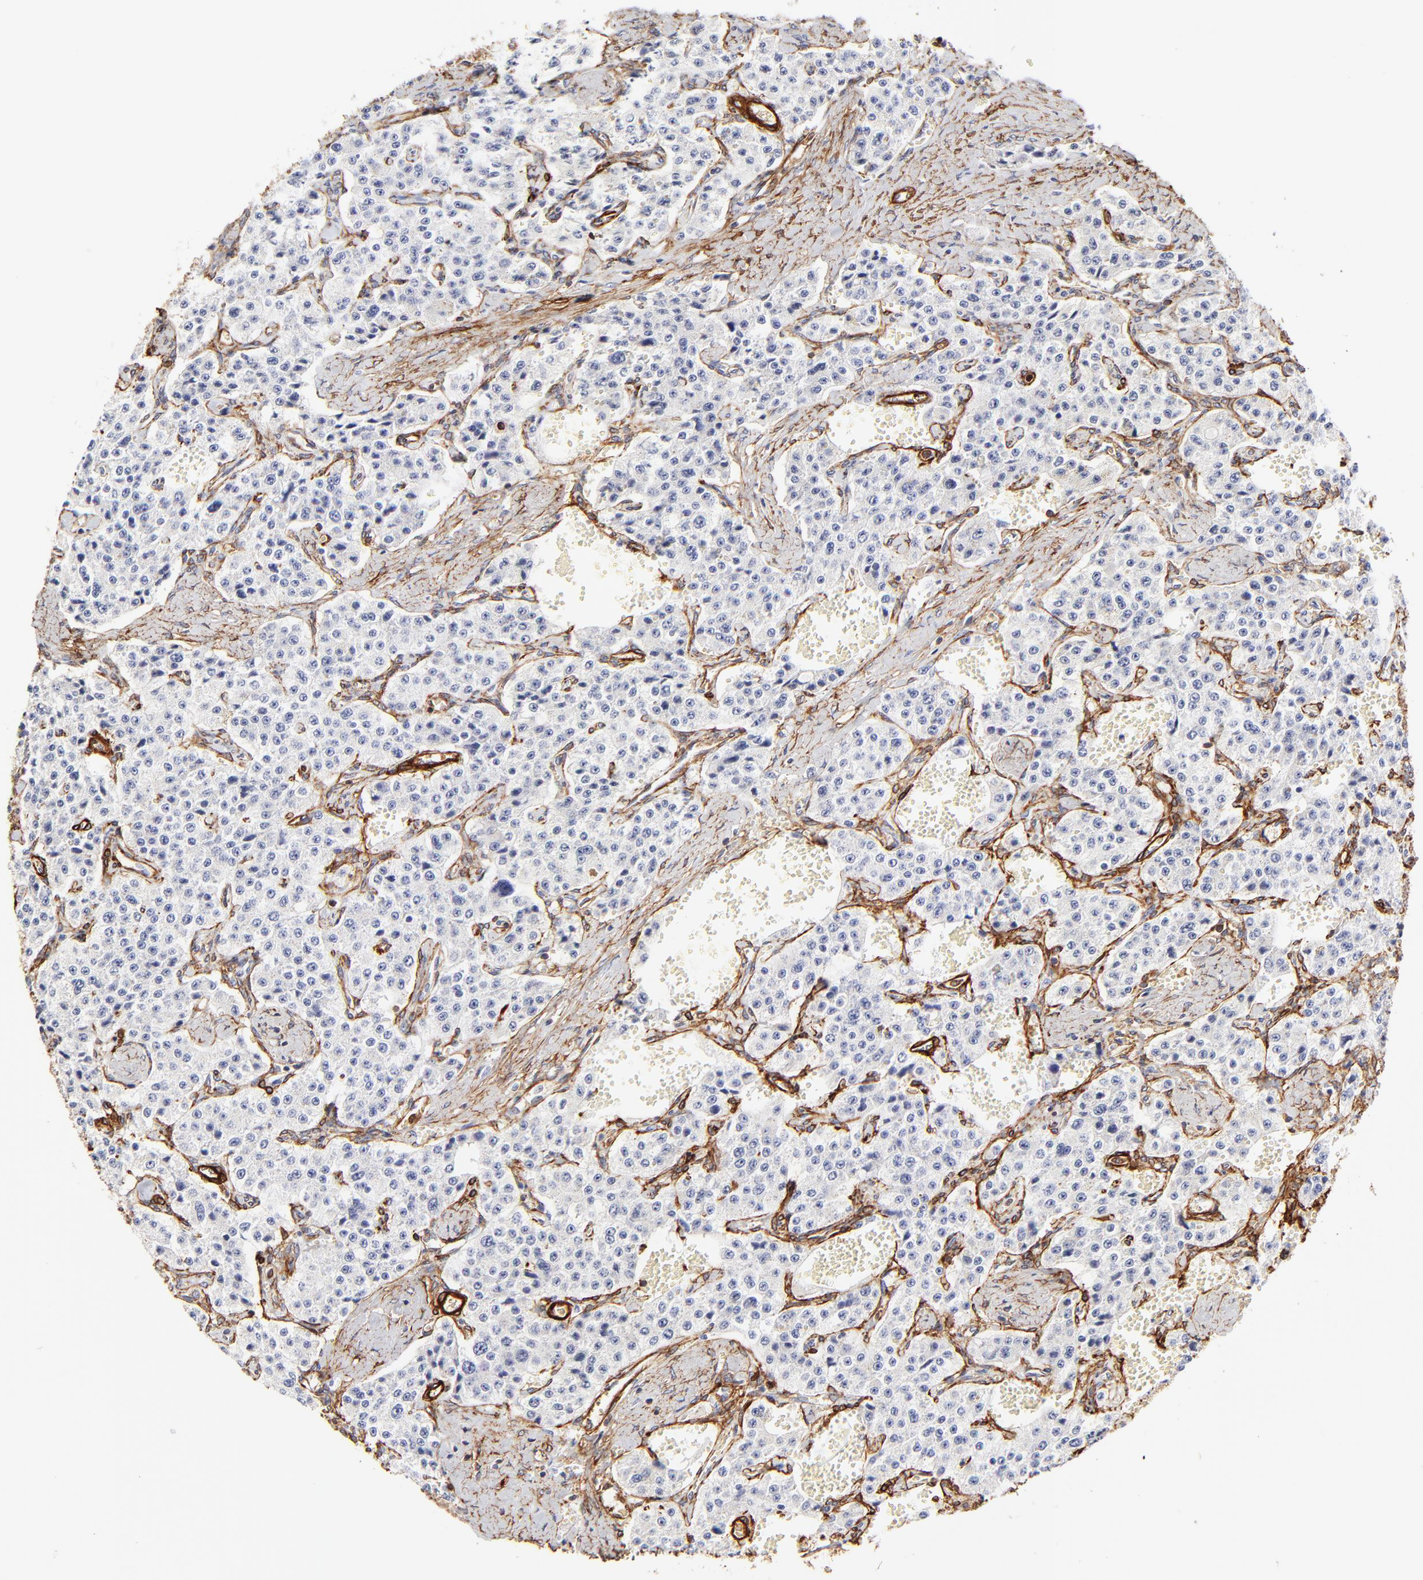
{"staining": {"intensity": "negative", "quantity": "none", "location": "none"}, "tissue": "carcinoid", "cell_type": "Tumor cells", "image_type": "cancer", "snomed": [{"axis": "morphology", "description": "Carcinoid, malignant, NOS"}, {"axis": "topography", "description": "Small intestine"}], "caption": "The micrograph reveals no staining of tumor cells in carcinoid.", "gene": "FLNA", "patient": {"sex": "male", "age": 52}}